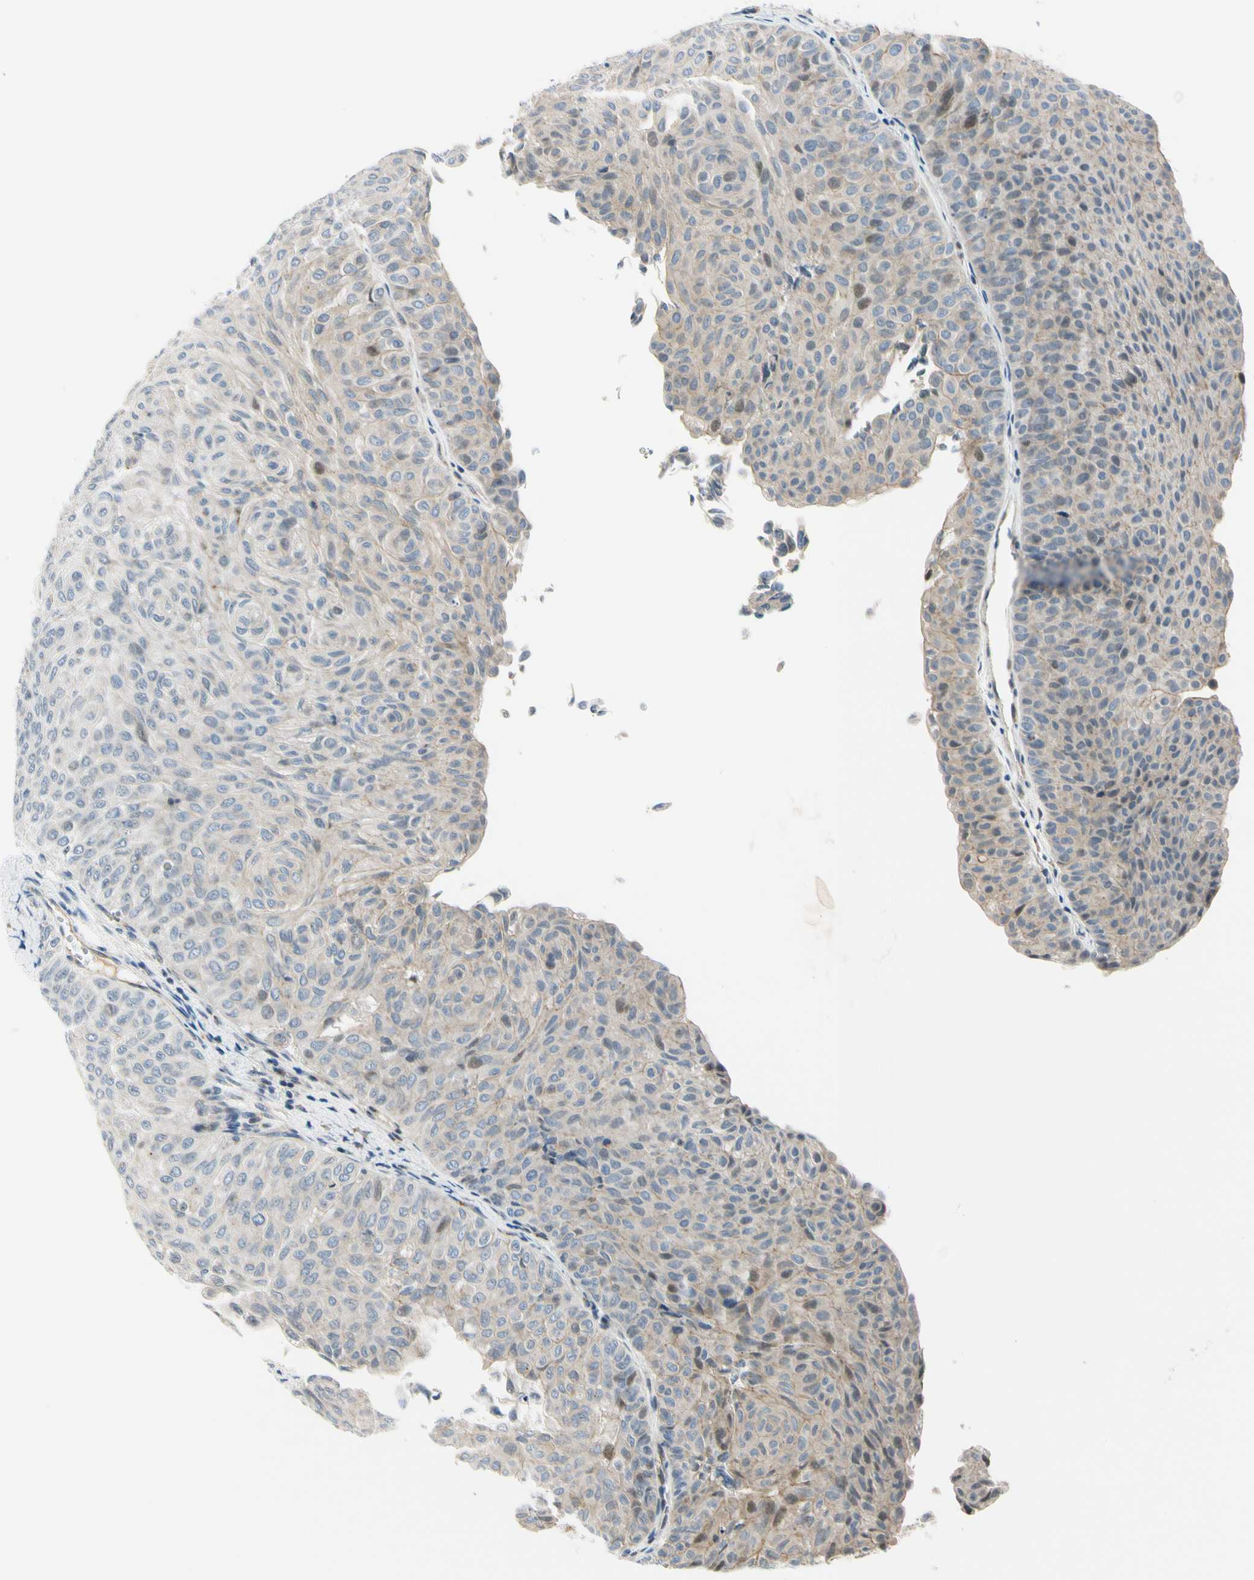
{"staining": {"intensity": "weak", "quantity": "<25%", "location": "nuclear"}, "tissue": "urothelial cancer", "cell_type": "Tumor cells", "image_type": "cancer", "snomed": [{"axis": "morphology", "description": "Urothelial carcinoma, Low grade"}, {"axis": "topography", "description": "Urinary bladder"}], "caption": "An IHC photomicrograph of urothelial carcinoma (low-grade) is shown. There is no staining in tumor cells of urothelial carcinoma (low-grade).", "gene": "NPDC1", "patient": {"sex": "male", "age": 78}}